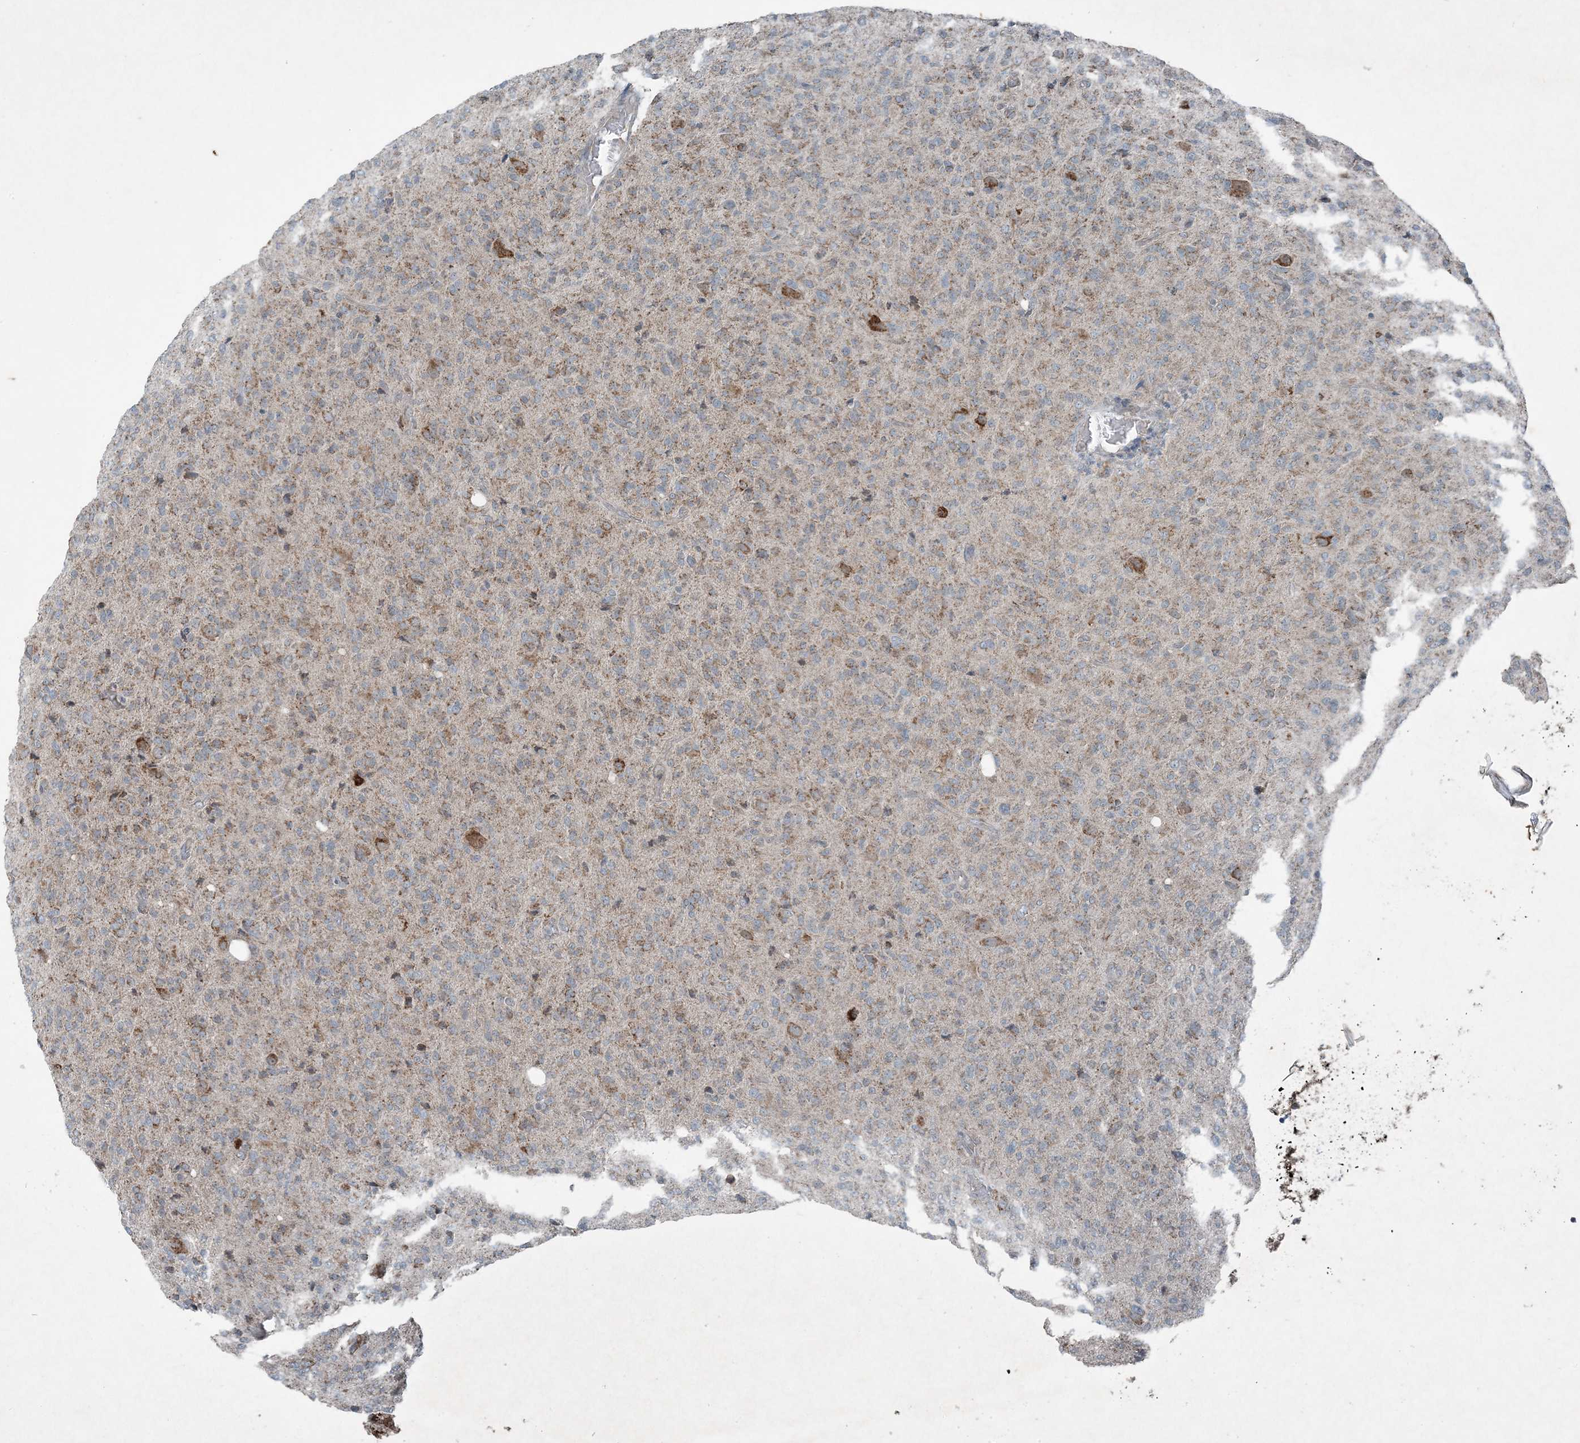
{"staining": {"intensity": "weak", "quantity": ">75%", "location": "cytoplasmic/membranous"}, "tissue": "glioma", "cell_type": "Tumor cells", "image_type": "cancer", "snomed": [{"axis": "morphology", "description": "Glioma, malignant, High grade"}, {"axis": "topography", "description": "Brain"}], "caption": "Glioma stained with a brown dye demonstrates weak cytoplasmic/membranous positive staining in approximately >75% of tumor cells.", "gene": "PC", "patient": {"sex": "female", "age": 57}}